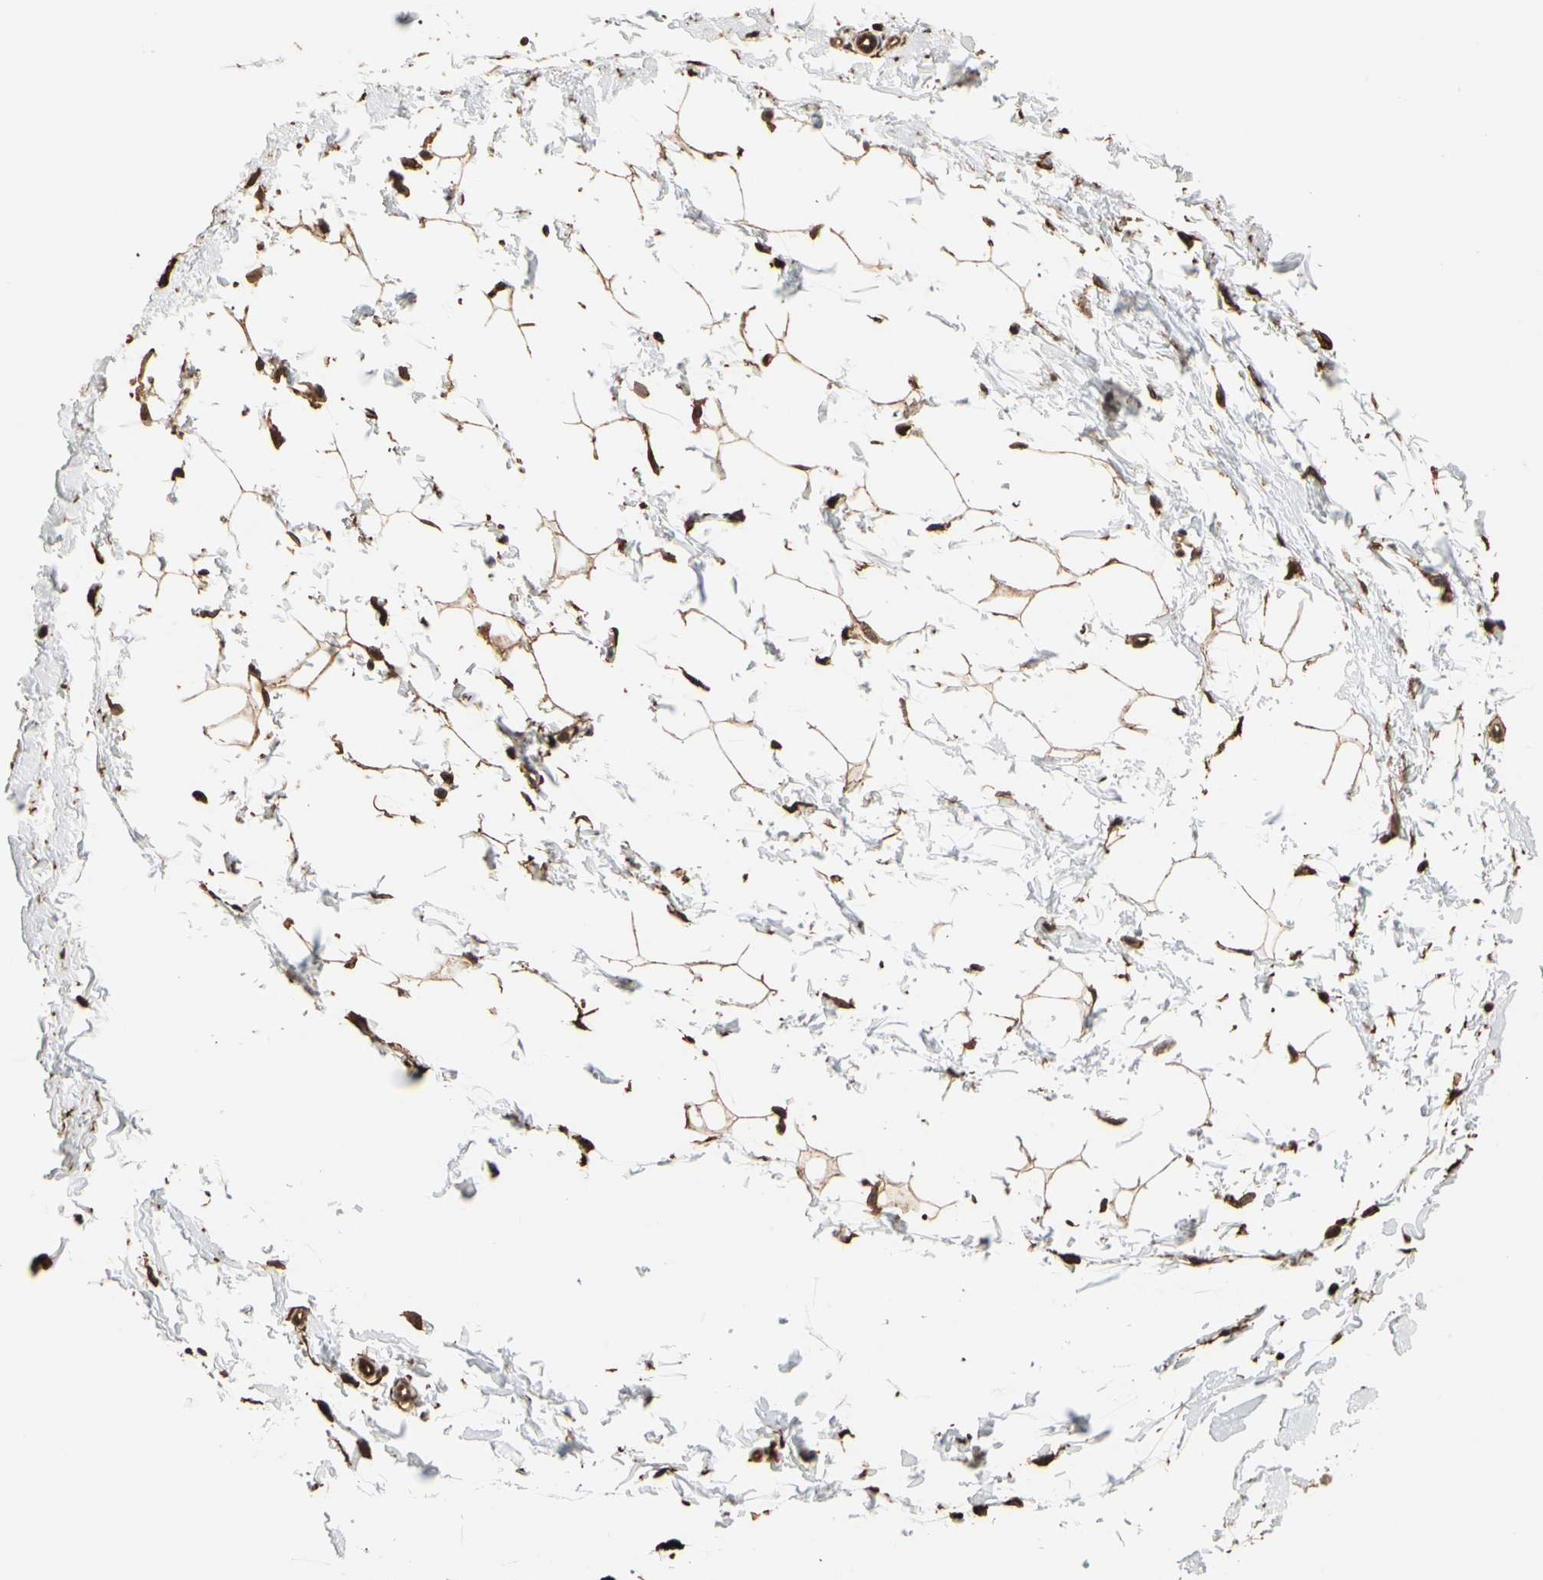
{"staining": {"intensity": "strong", "quantity": ">75%", "location": "cytoplasmic/membranous"}, "tissue": "adipose tissue", "cell_type": "Adipocytes", "image_type": "normal", "snomed": [{"axis": "morphology", "description": "Normal tissue, NOS"}, {"axis": "topography", "description": "Breast"}], "caption": "Protein expression analysis of benign adipose tissue demonstrates strong cytoplasmic/membranous staining in about >75% of adipocytes.", "gene": "TAOK1", "patient": {"sex": "female", "age": 45}}